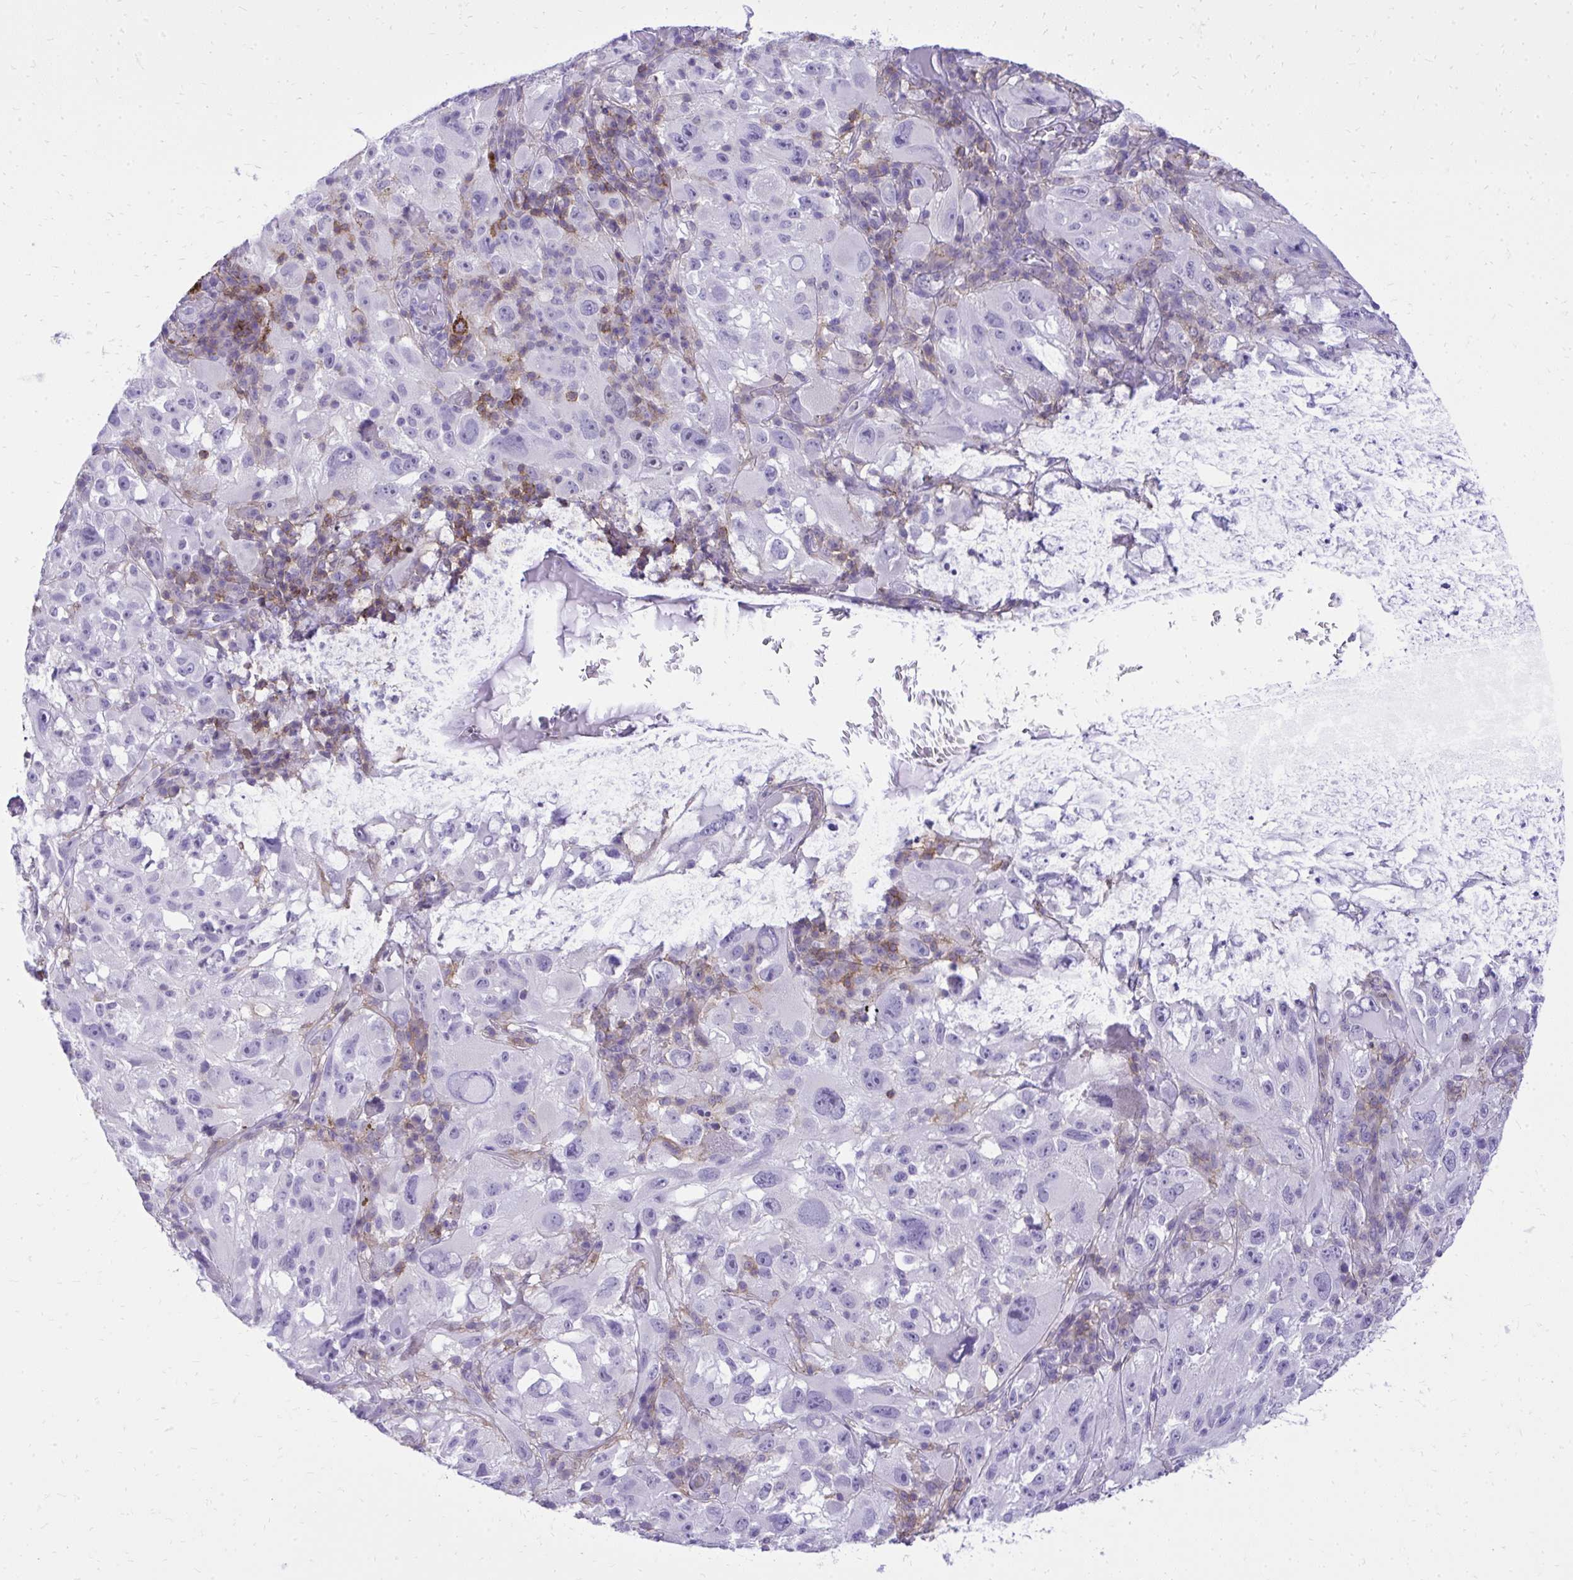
{"staining": {"intensity": "negative", "quantity": "none", "location": "none"}, "tissue": "melanoma", "cell_type": "Tumor cells", "image_type": "cancer", "snomed": [{"axis": "morphology", "description": "Malignant melanoma, NOS"}, {"axis": "topography", "description": "Skin"}], "caption": "Immunohistochemistry micrograph of melanoma stained for a protein (brown), which shows no expression in tumor cells.", "gene": "GPRIN3", "patient": {"sex": "female", "age": 71}}